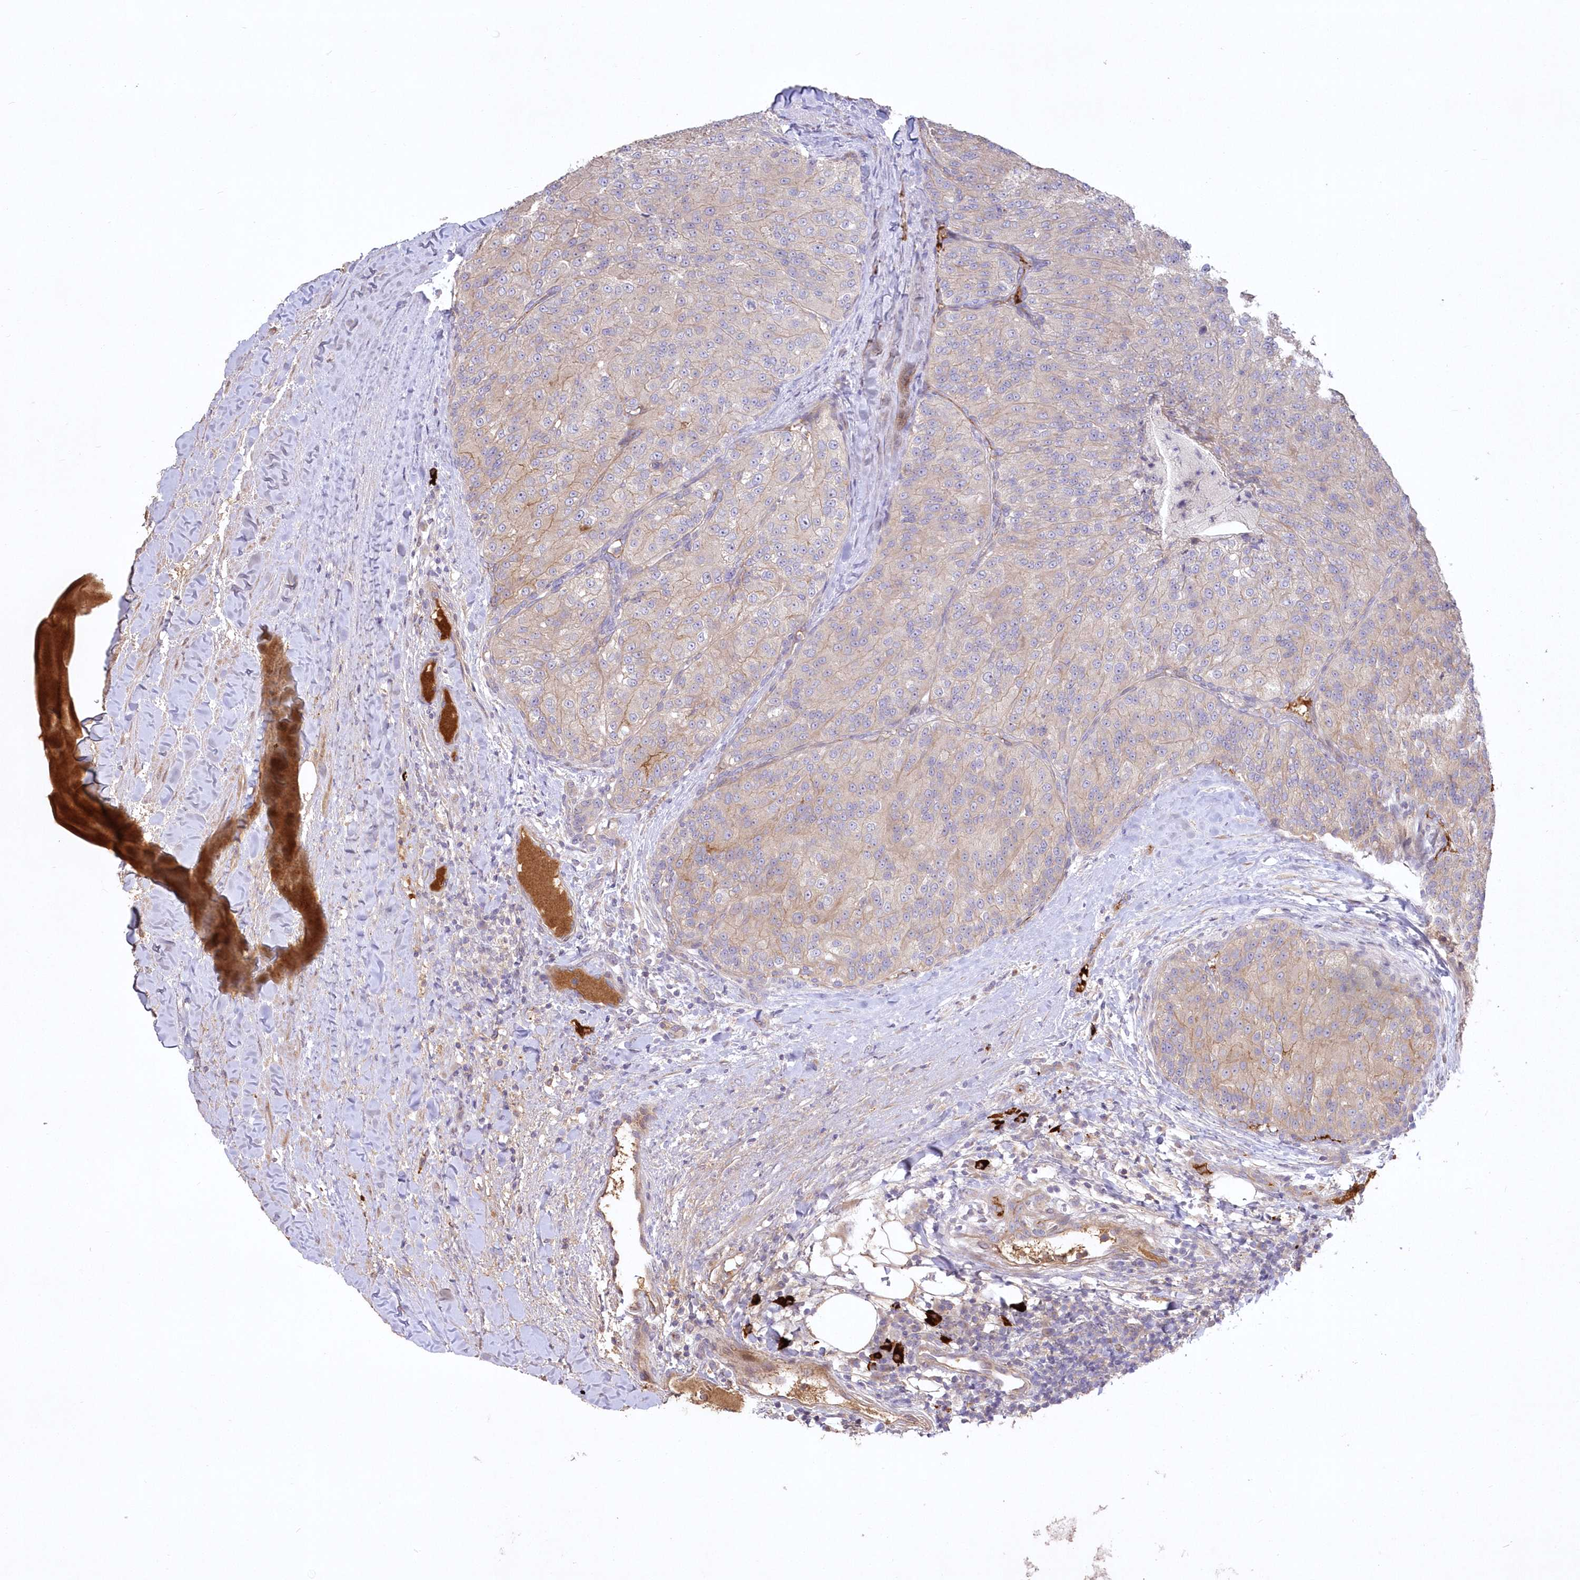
{"staining": {"intensity": "weak", "quantity": "25%-75%", "location": "cytoplasmic/membranous"}, "tissue": "renal cancer", "cell_type": "Tumor cells", "image_type": "cancer", "snomed": [{"axis": "morphology", "description": "Adenocarcinoma, NOS"}, {"axis": "topography", "description": "Kidney"}], "caption": "This is a photomicrograph of immunohistochemistry (IHC) staining of renal cancer (adenocarcinoma), which shows weak positivity in the cytoplasmic/membranous of tumor cells.", "gene": "WBP1L", "patient": {"sex": "female", "age": 63}}